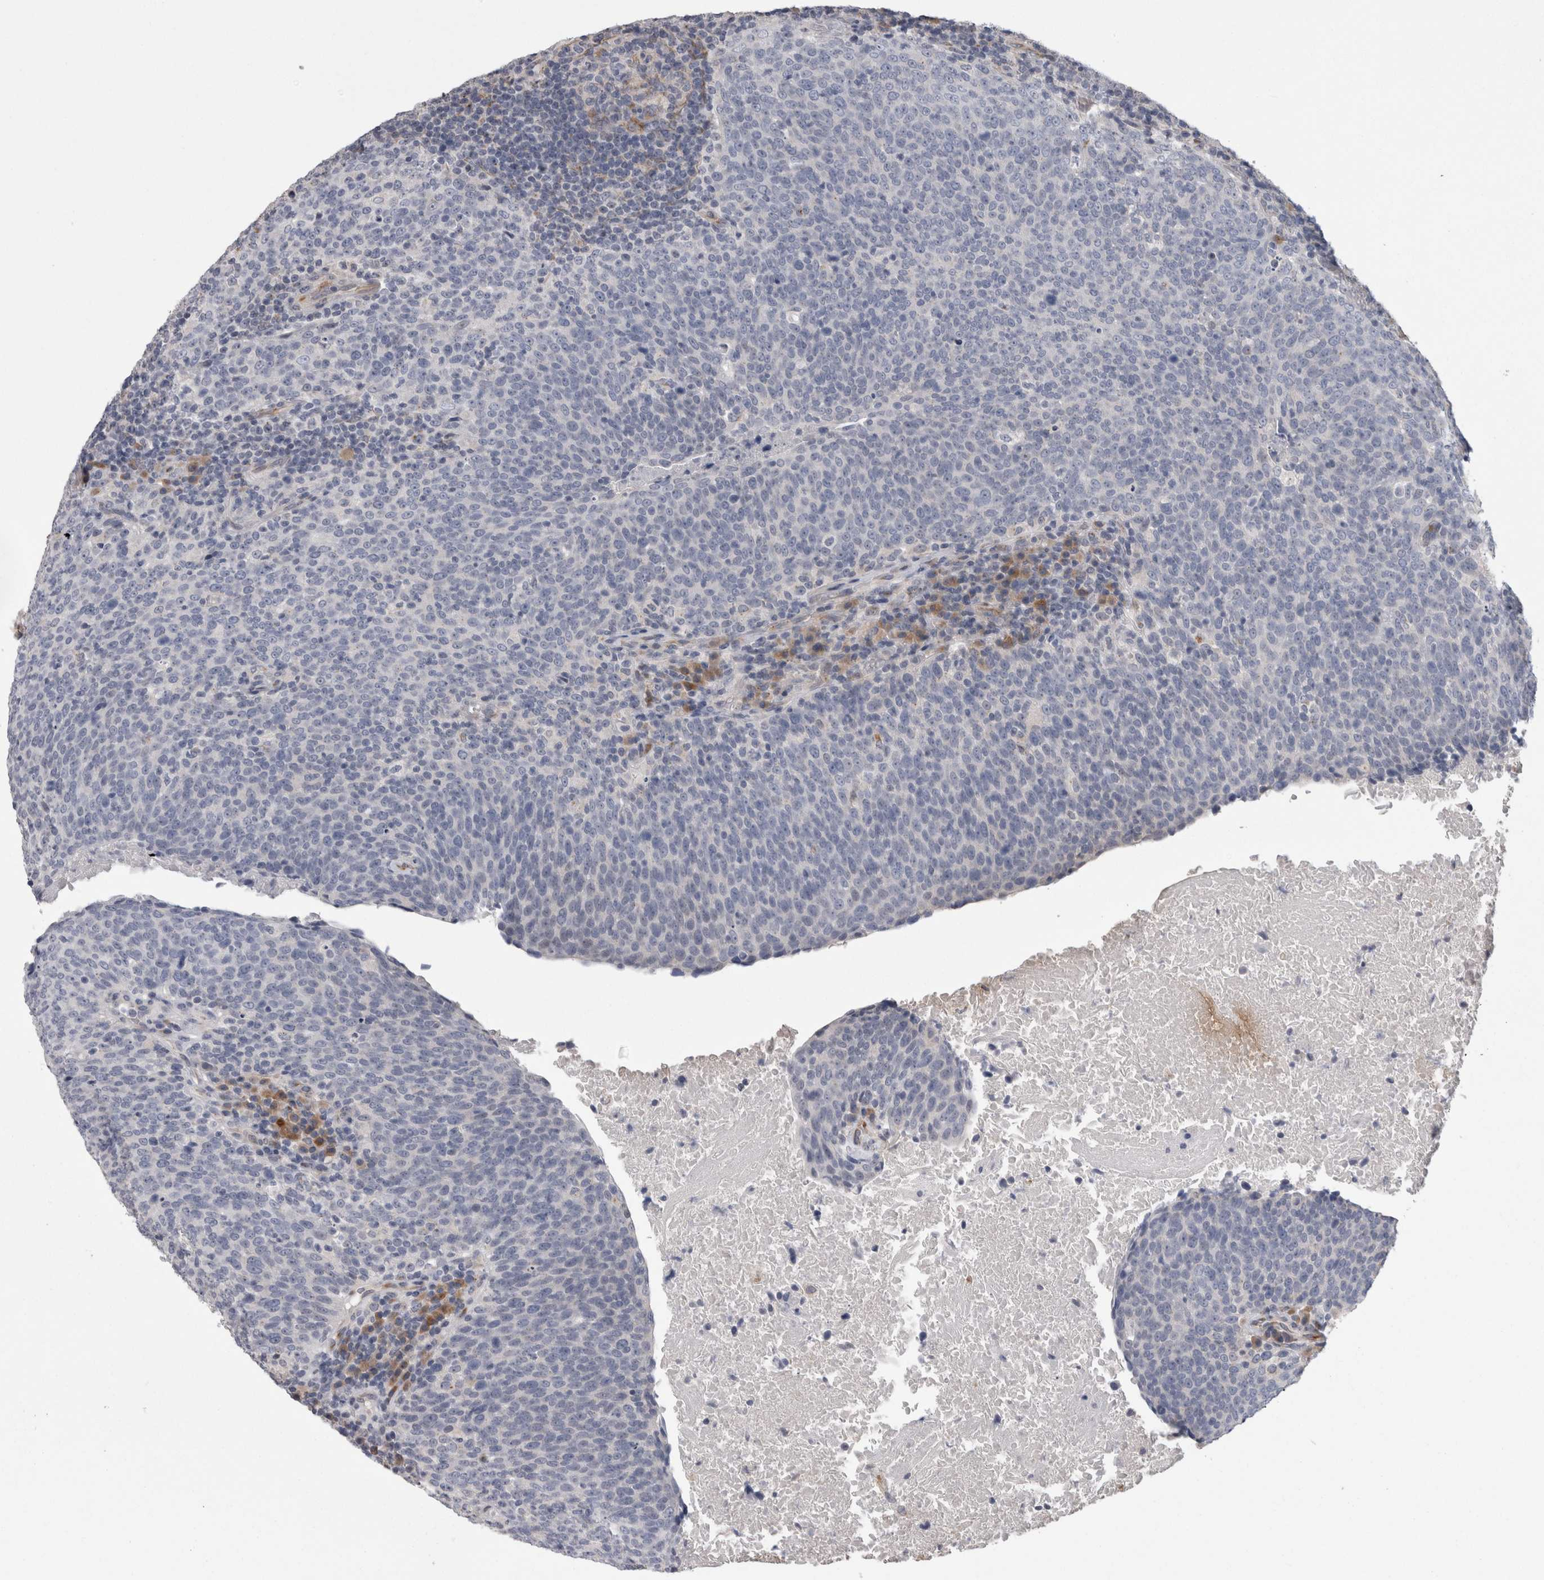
{"staining": {"intensity": "negative", "quantity": "none", "location": "none"}, "tissue": "head and neck cancer", "cell_type": "Tumor cells", "image_type": "cancer", "snomed": [{"axis": "morphology", "description": "Squamous cell carcinoma, NOS"}, {"axis": "morphology", "description": "Squamous cell carcinoma, metastatic, NOS"}, {"axis": "topography", "description": "Lymph node"}, {"axis": "topography", "description": "Head-Neck"}], "caption": "An immunohistochemistry (IHC) micrograph of squamous cell carcinoma (head and neck) is shown. There is no staining in tumor cells of squamous cell carcinoma (head and neck).", "gene": "STC1", "patient": {"sex": "male", "age": 62}}